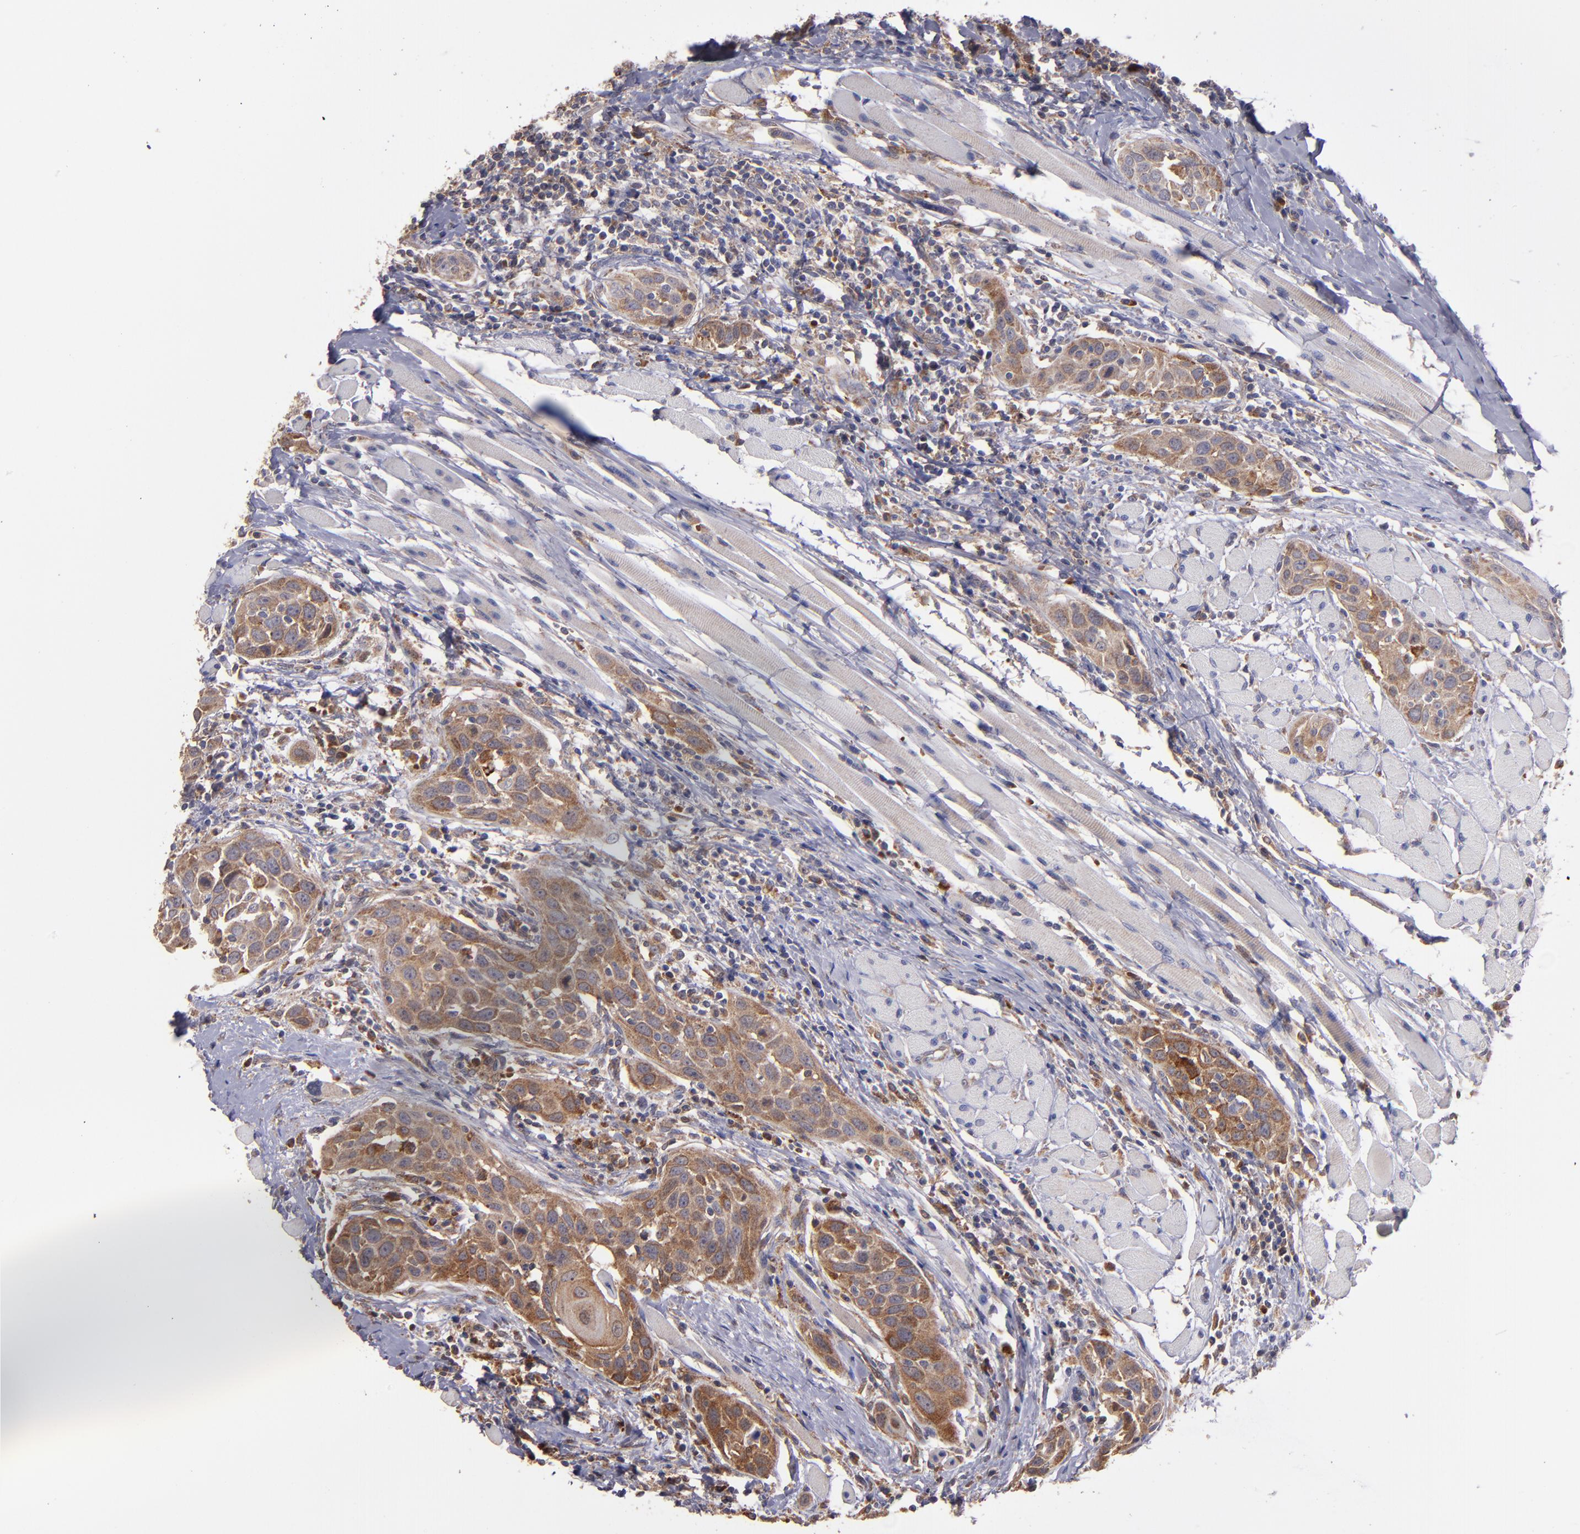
{"staining": {"intensity": "moderate", "quantity": ">75%", "location": "cytoplasmic/membranous"}, "tissue": "head and neck cancer", "cell_type": "Tumor cells", "image_type": "cancer", "snomed": [{"axis": "morphology", "description": "Squamous cell carcinoma, NOS"}, {"axis": "topography", "description": "Oral tissue"}, {"axis": "topography", "description": "Head-Neck"}], "caption": "IHC staining of squamous cell carcinoma (head and neck), which displays medium levels of moderate cytoplasmic/membranous expression in about >75% of tumor cells indicating moderate cytoplasmic/membranous protein staining. The staining was performed using DAB (3,3'-diaminobenzidine) (brown) for protein detection and nuclei were counterstained in hematoxylin (blue).", "gene": "IFIH1", "patient": {"sex": "female", "age": 50}}